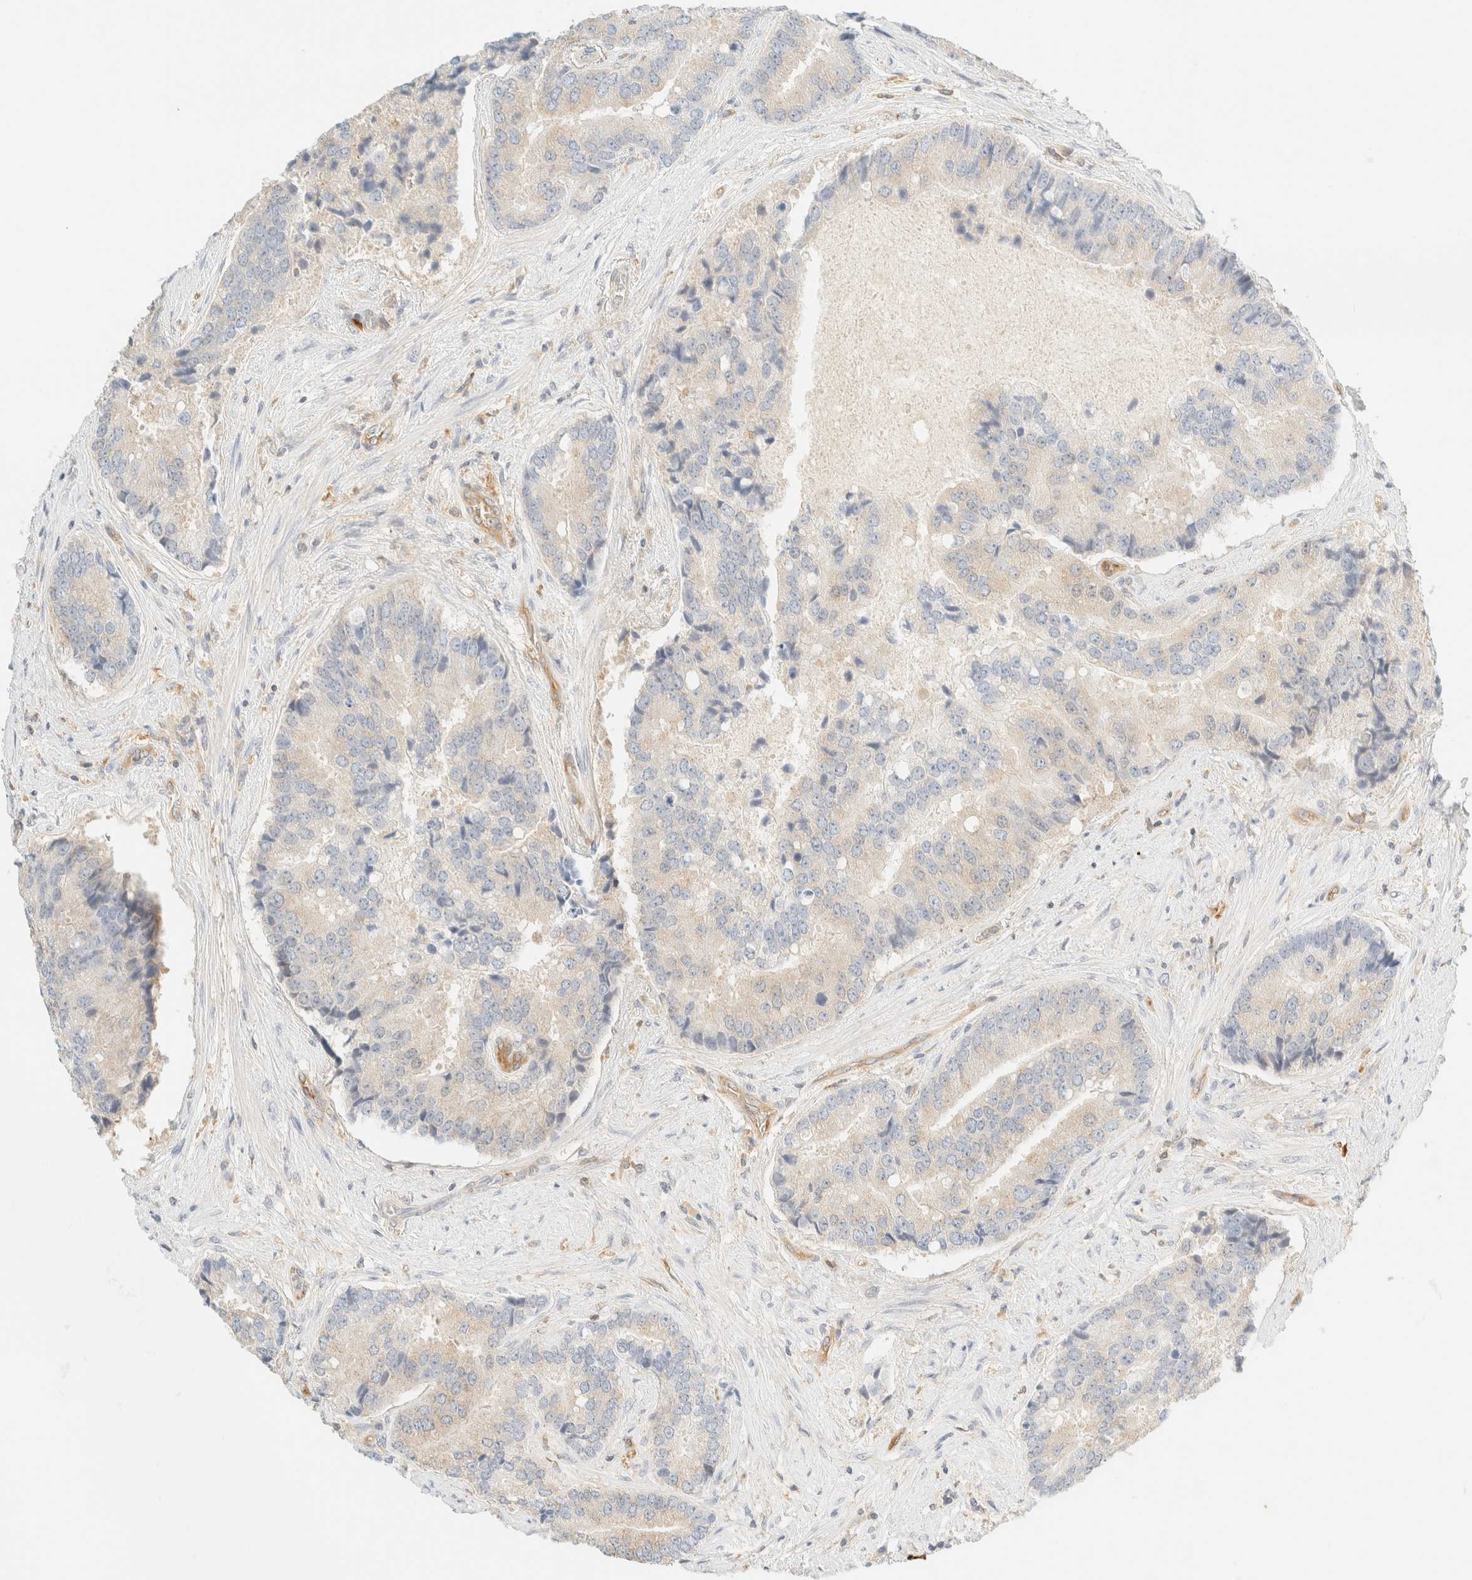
{"staining": {"intensity": "negative", "quantity": "none", "location": "none"}, "tissue": "prostate cancer", "cell_type": "Tumor cells", "image_type": "cancer", "snomed": [{"axis": "morphology", "description": "Adenocarcinoma, High grade"}, {"axis": "topography", "description": "Prostate"}], "caption": "IHC of prostate cancer reveals no positivity in tumor cells.", "gene": "FHOD1", "patient": {"sex": "male", "age": 70}}